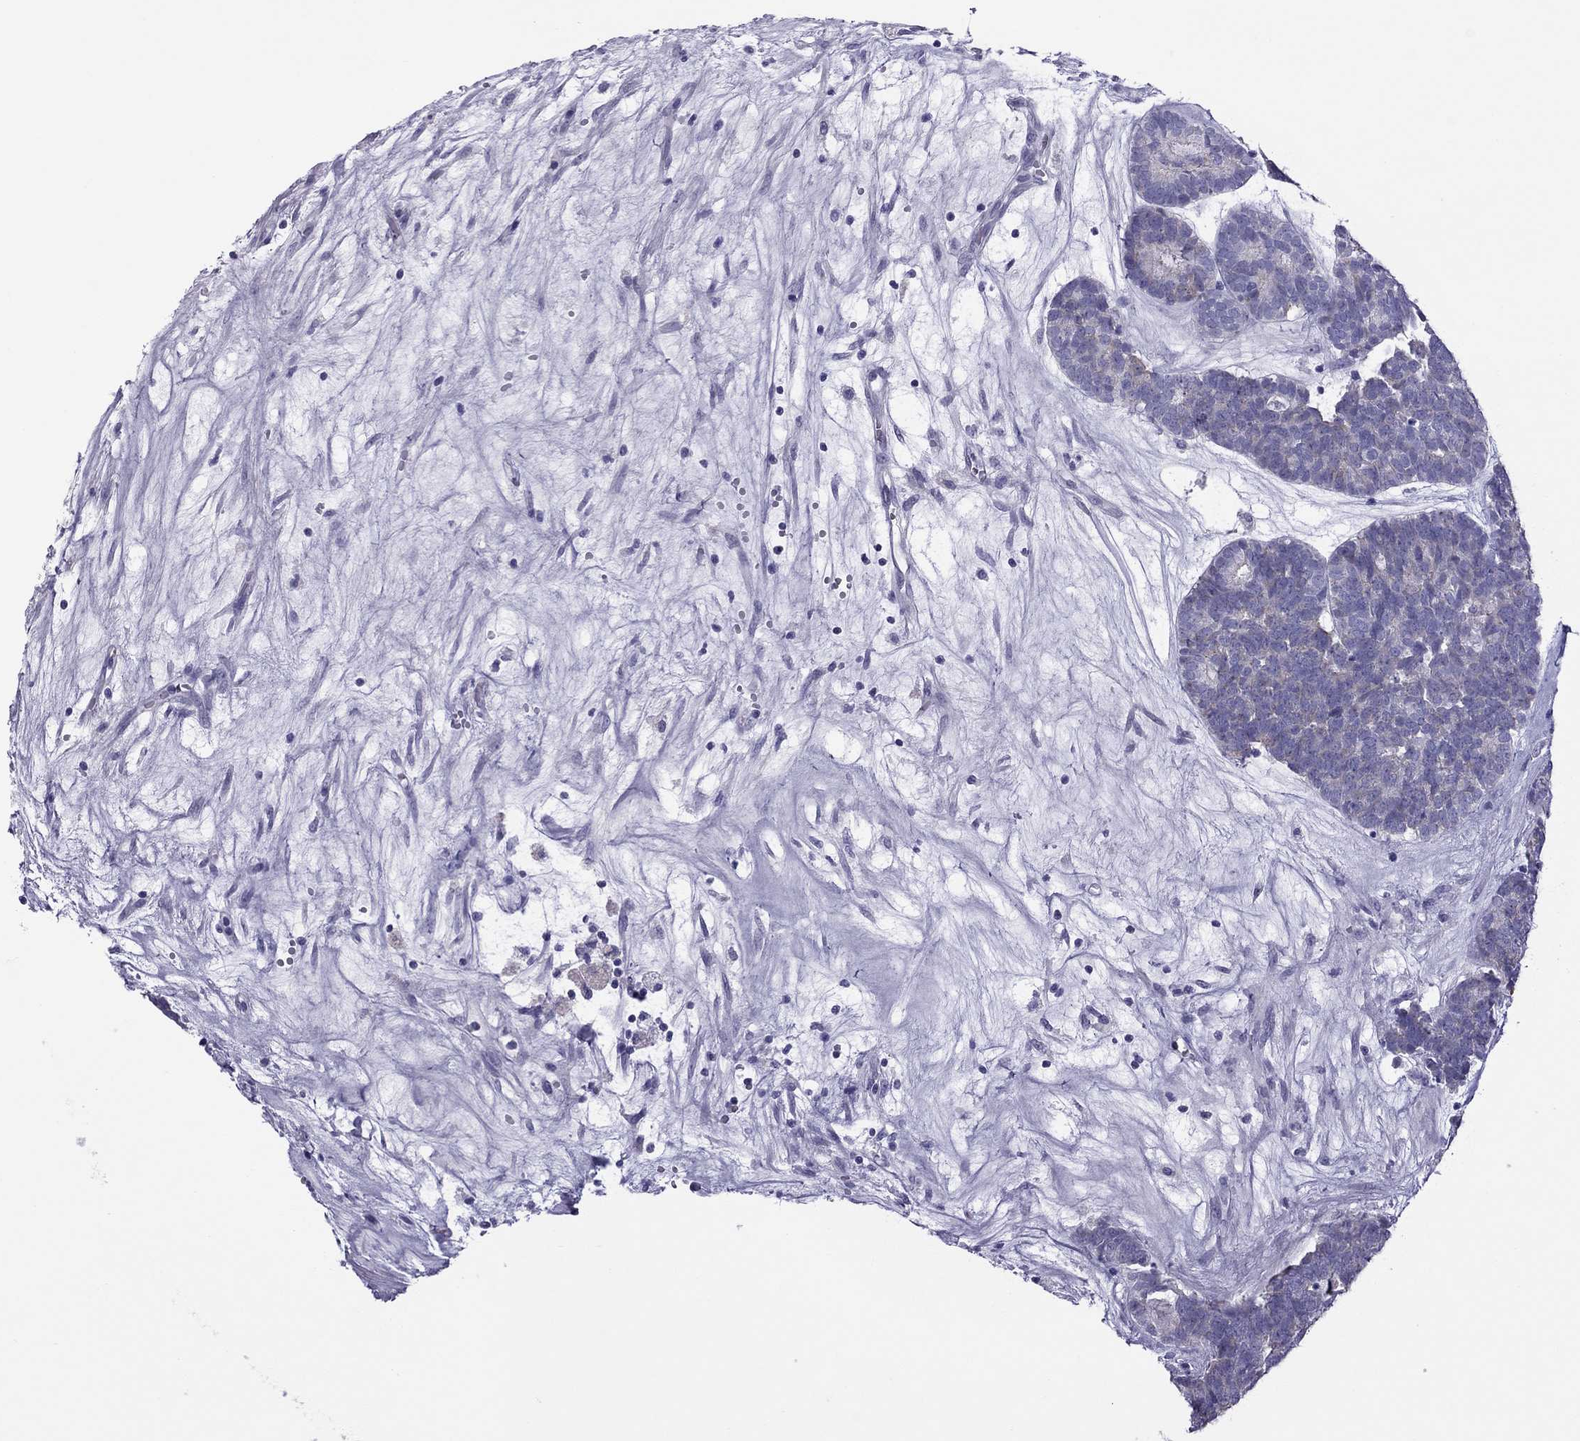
{"staining": {"intensity": "negative", "quantity": "none", "location": "none"}, "tissue": "head and neck cancer", "cell_type": "Tumor cells", "image_type": "cancer", "snomed": [{"axis": "morphology", "description": "Adenocarcinoma, NOS"}, {"axis": "topography", "description": "Head-Neck"}], "caption": "Tumor cells are negative for brown protein staining in head and neck cancer.", "gene": "TEX14", "patient": {"sex": "female", "age": 81}}